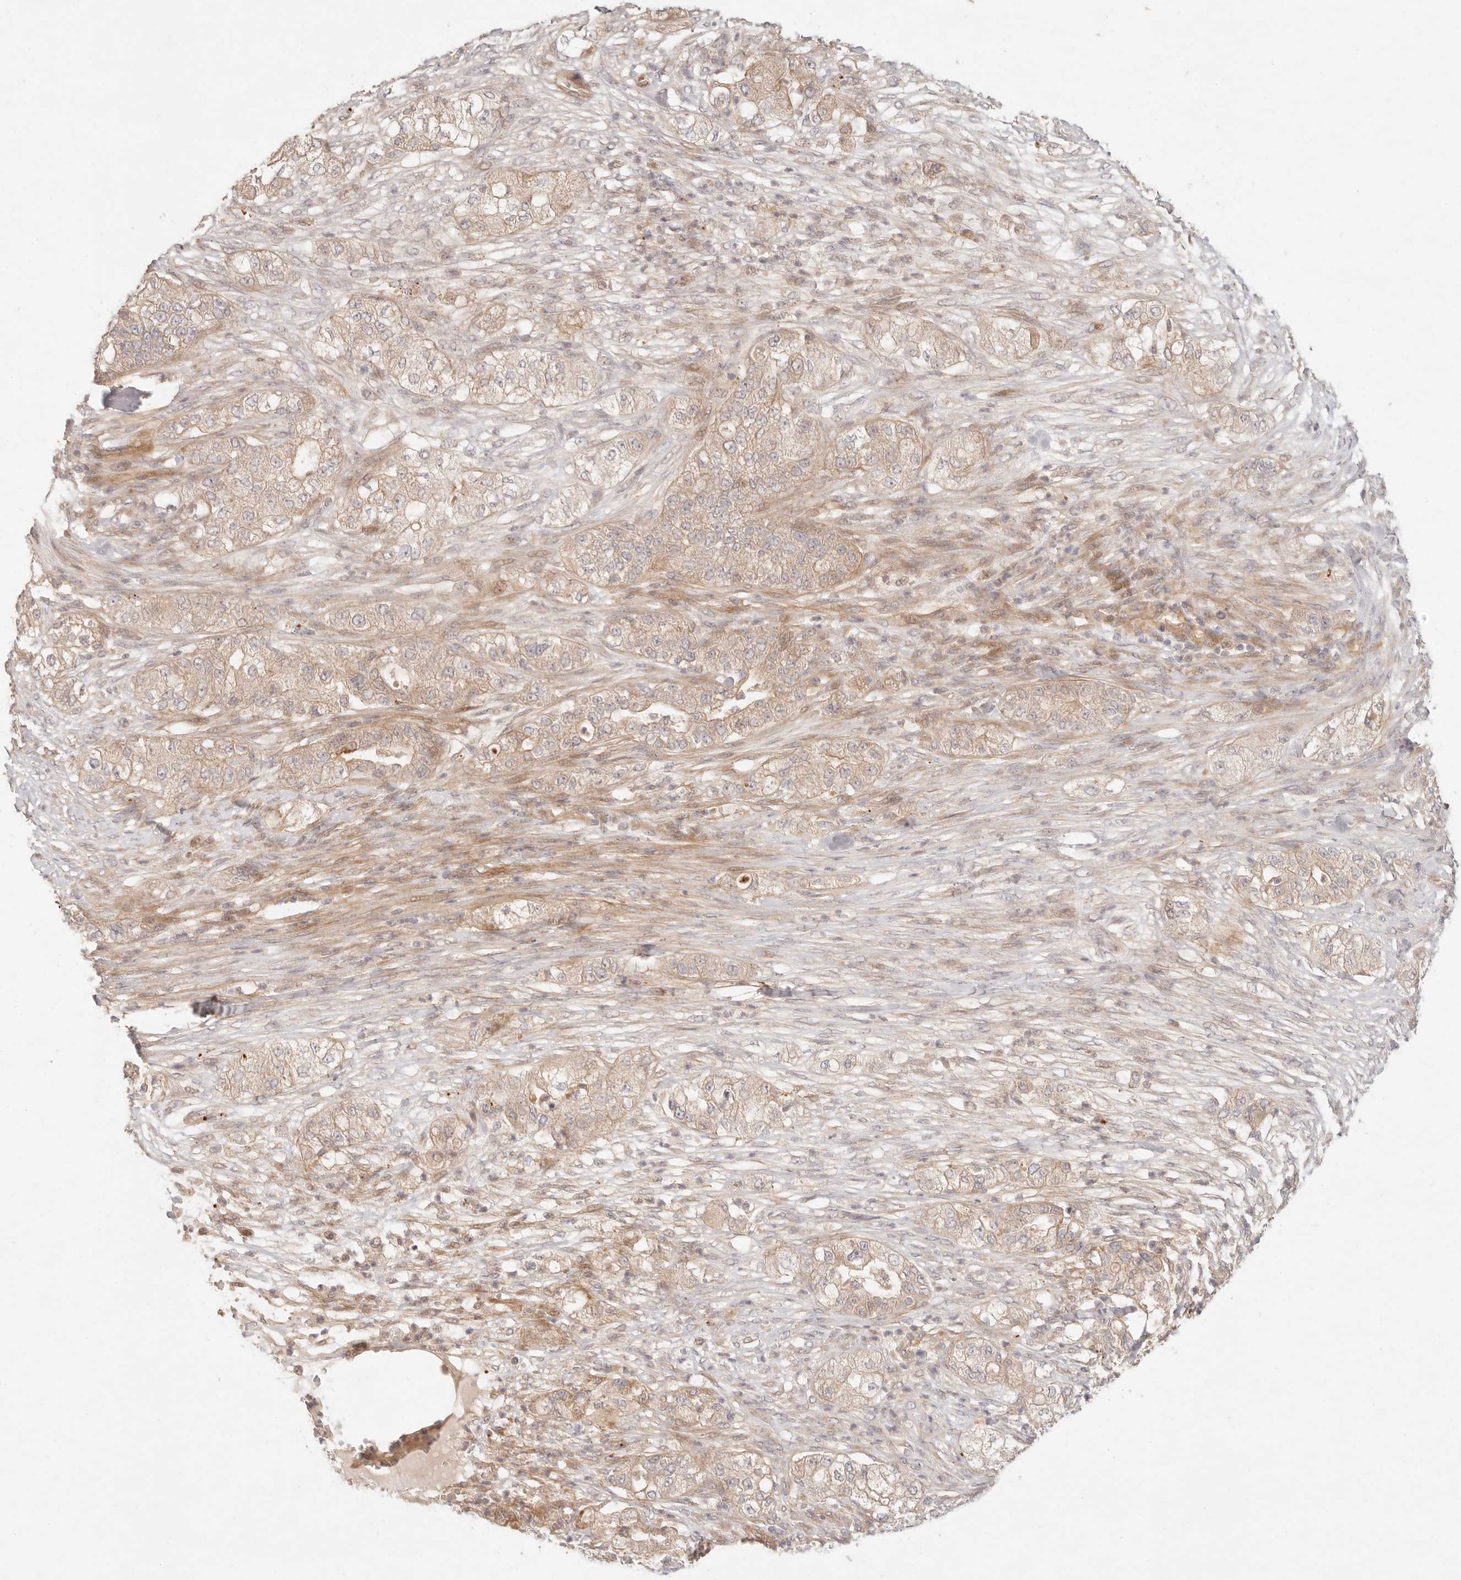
{"staining": {"intensity": "weak", "quantity": ">75%", "location": "cytoplasmic/membranous"}, "tissue": "pancreatic cancer", "cell_type": "Tumor cells", "image_type": "cancer", "snomed": [{"axis": "morphology", "description": "Adenocarcinoma, NOS"}, {"axis": "topography", "description": "Pancreas"}], "caption": "Adenocarcinoma (pancreatic) stained for a protein (brown) shows weak cytoplasmic/membranous positive positivity in about >75% of tumor cells.", "gene": "PPP1R3B", "patient": {"sex": "female", "age": 78}}